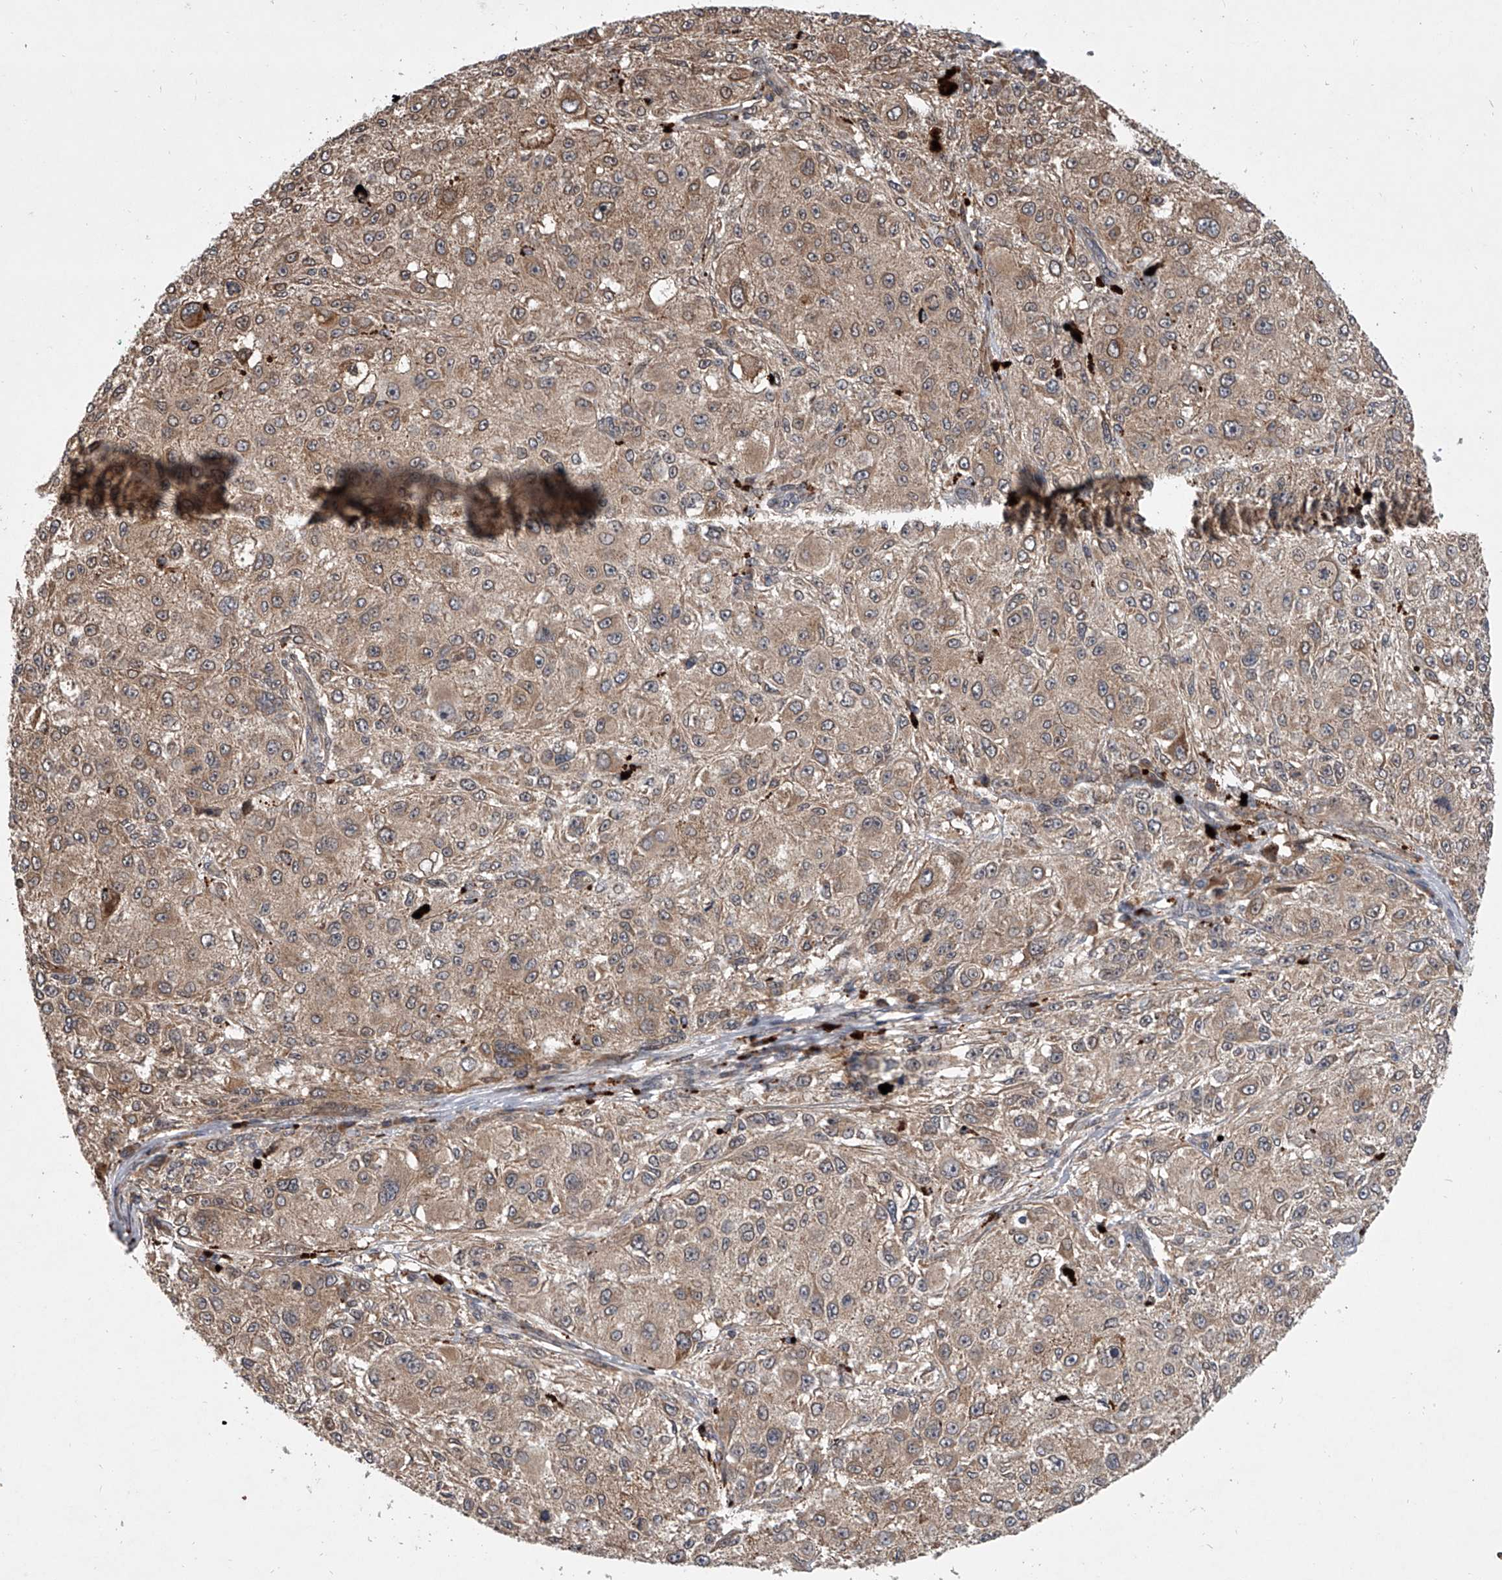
{"staining": {"intensity": "weak", "quantity": ">75%", "location": "cytoplasmic/membranous"}, "tissue": "melanoma", "cell_type": "Tumor cells", "image_type": "cancer", "snomed": [{"axis": "morphology", "description": "Necrosis, NOS"}, {"axis": "morphology", "description": "Malignant melanoma, NOS"}, {"axis": "topography", "description": "Skin"}], "caption": "Immunohistochemistry (IHC) micrograph of human malignant melanoma stained for a protein (brown), which displays low levels of weak cytoplasmic/membranous staining in approximately >75% of tumor cells.", "gene": "GEMIN8", "patient": {"sex": "female", "age": 87}}